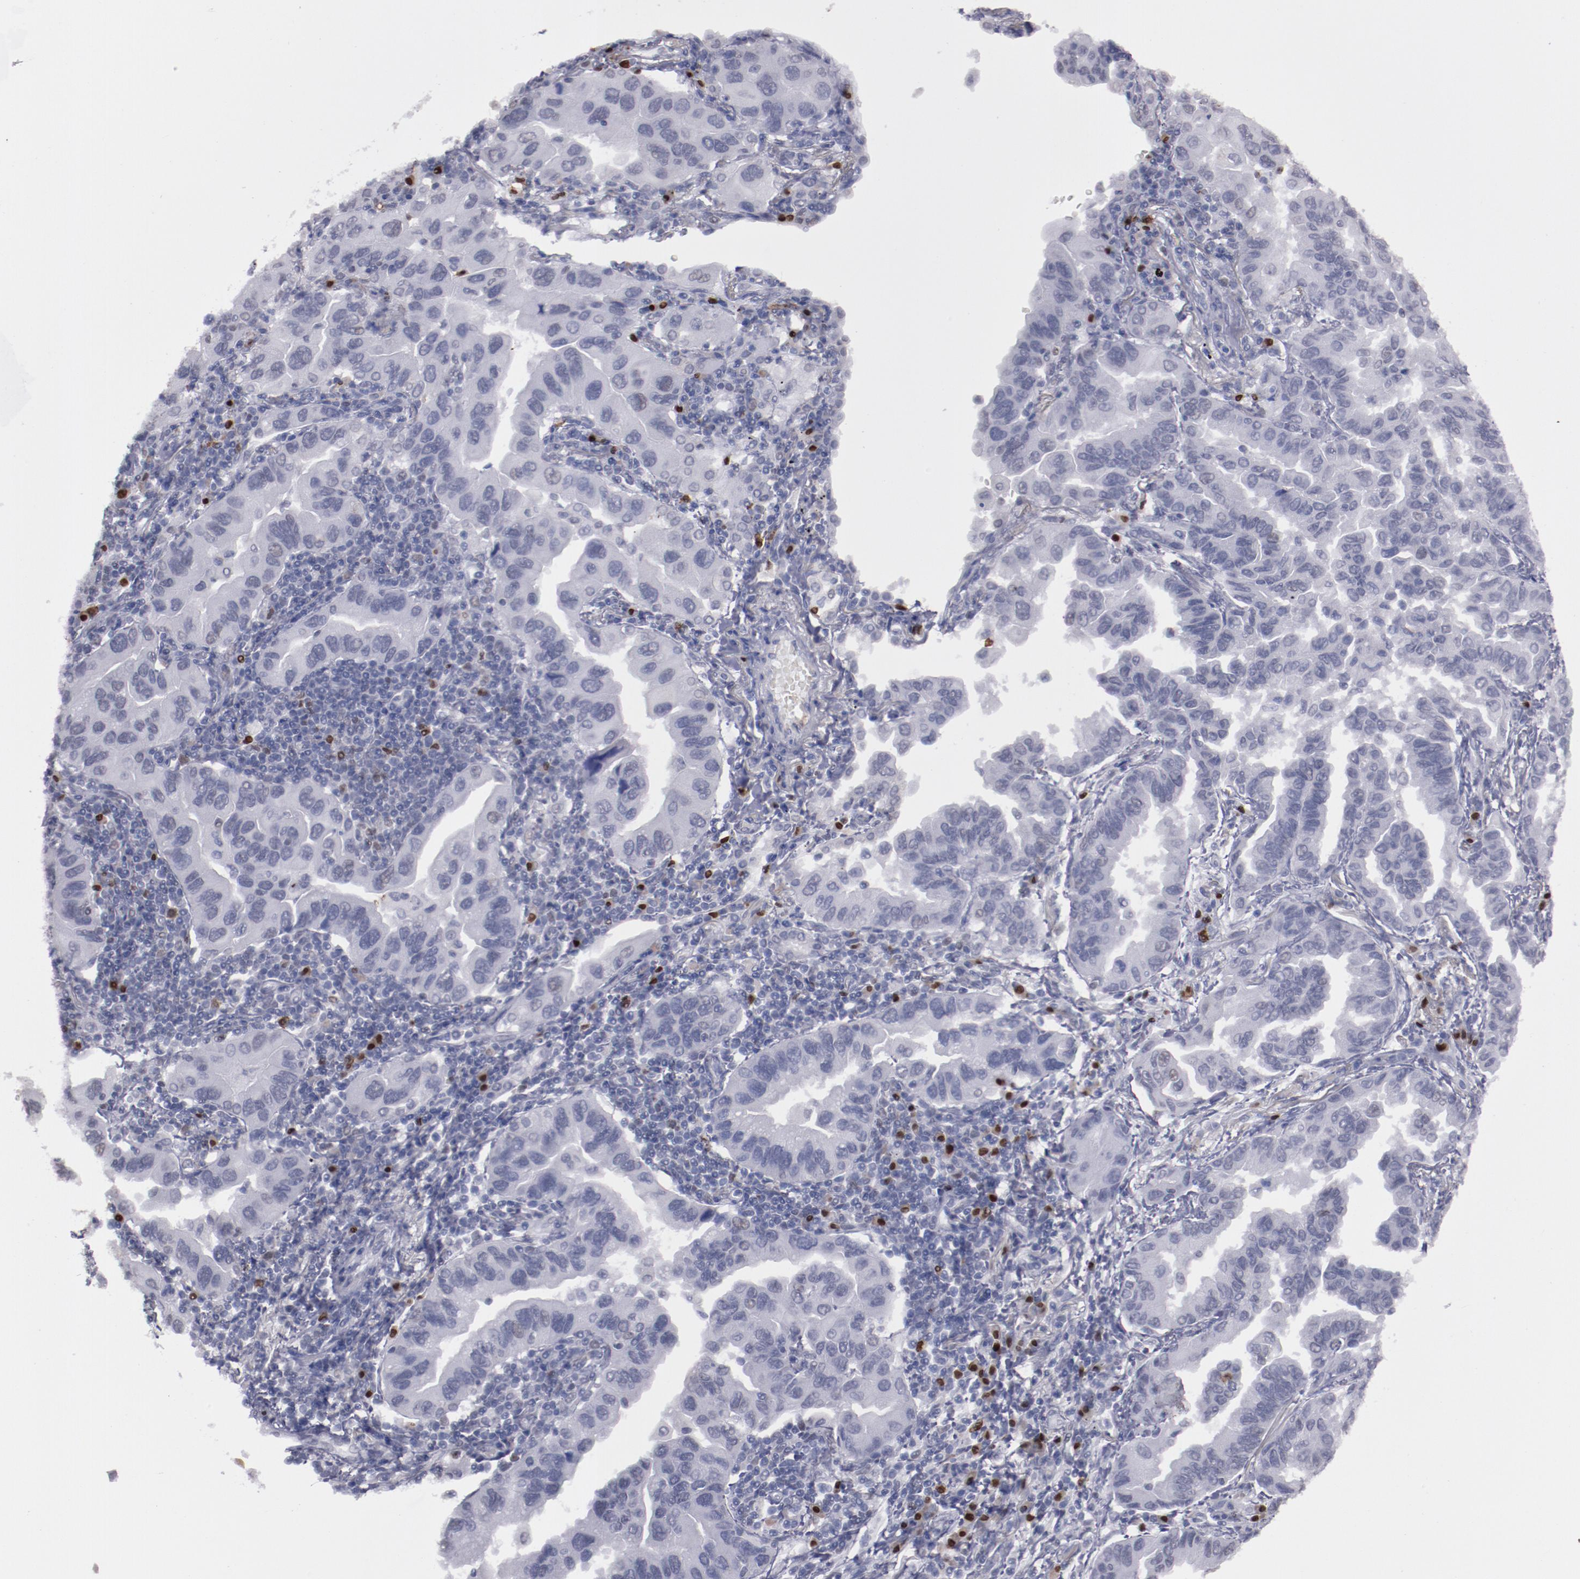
{"staining": {"intensity": "weak", "quantity": "<25%", "location": "nuclear"}, "tissue": "lung cancer", "cell_type": "Tumor cells", "image_type": "cancer", "snomed": [{"axis": "morphology", "description": "Adenocarcinoma, NOS"}, {"axis": "topography", "description": "Lung"}], "caption": "DAB immunohistochemical staining of human lung cancer (adenocarcinoma) shows no significant expression in tumor cells. (DAB (3,3'-diaminobenzidine) immunohistochemistry (IHC), high magnification).", "gene": "IRF4", "patient": {"sex": "female", "age": 65}}